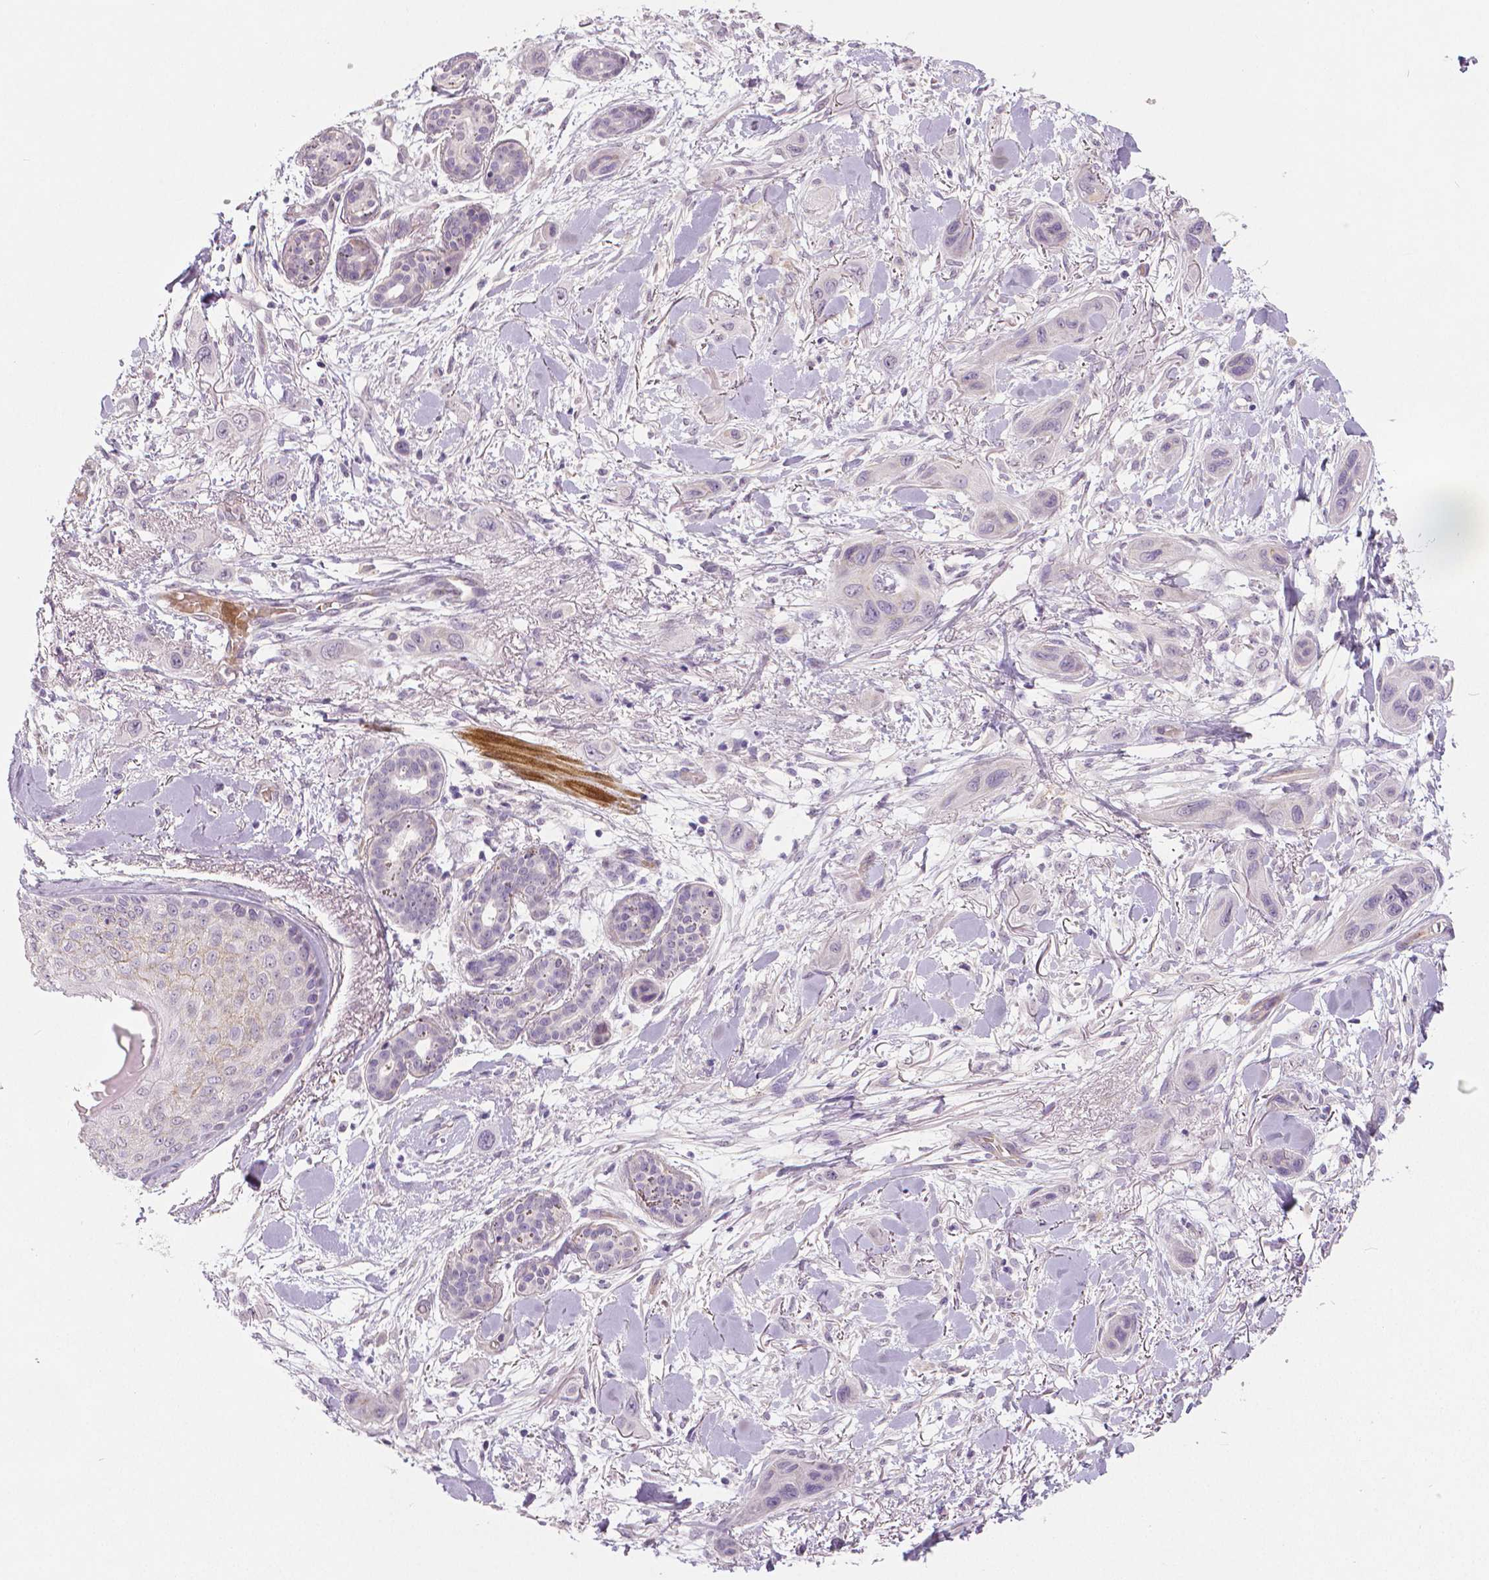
{"staining": {"intensity": "negative", "quantity": "none", "location": "none"}, "tissue": "skin cancer", "cell_type": "Tumor cells", "image_type": "cancer", "snomed": [{"axis": "morphology", "description": "Squamous cell carcinoma, NOS"}, {"axis": "topography", "description": "Skin"}], "caption": "This is an immunohistochemistry (IHC) photomicrograph of human squamous cell carcinoma (skin). There is no staining in tumor cells.", "gene": "FLT1", "patient": {"sex": "male", "age": 79}}